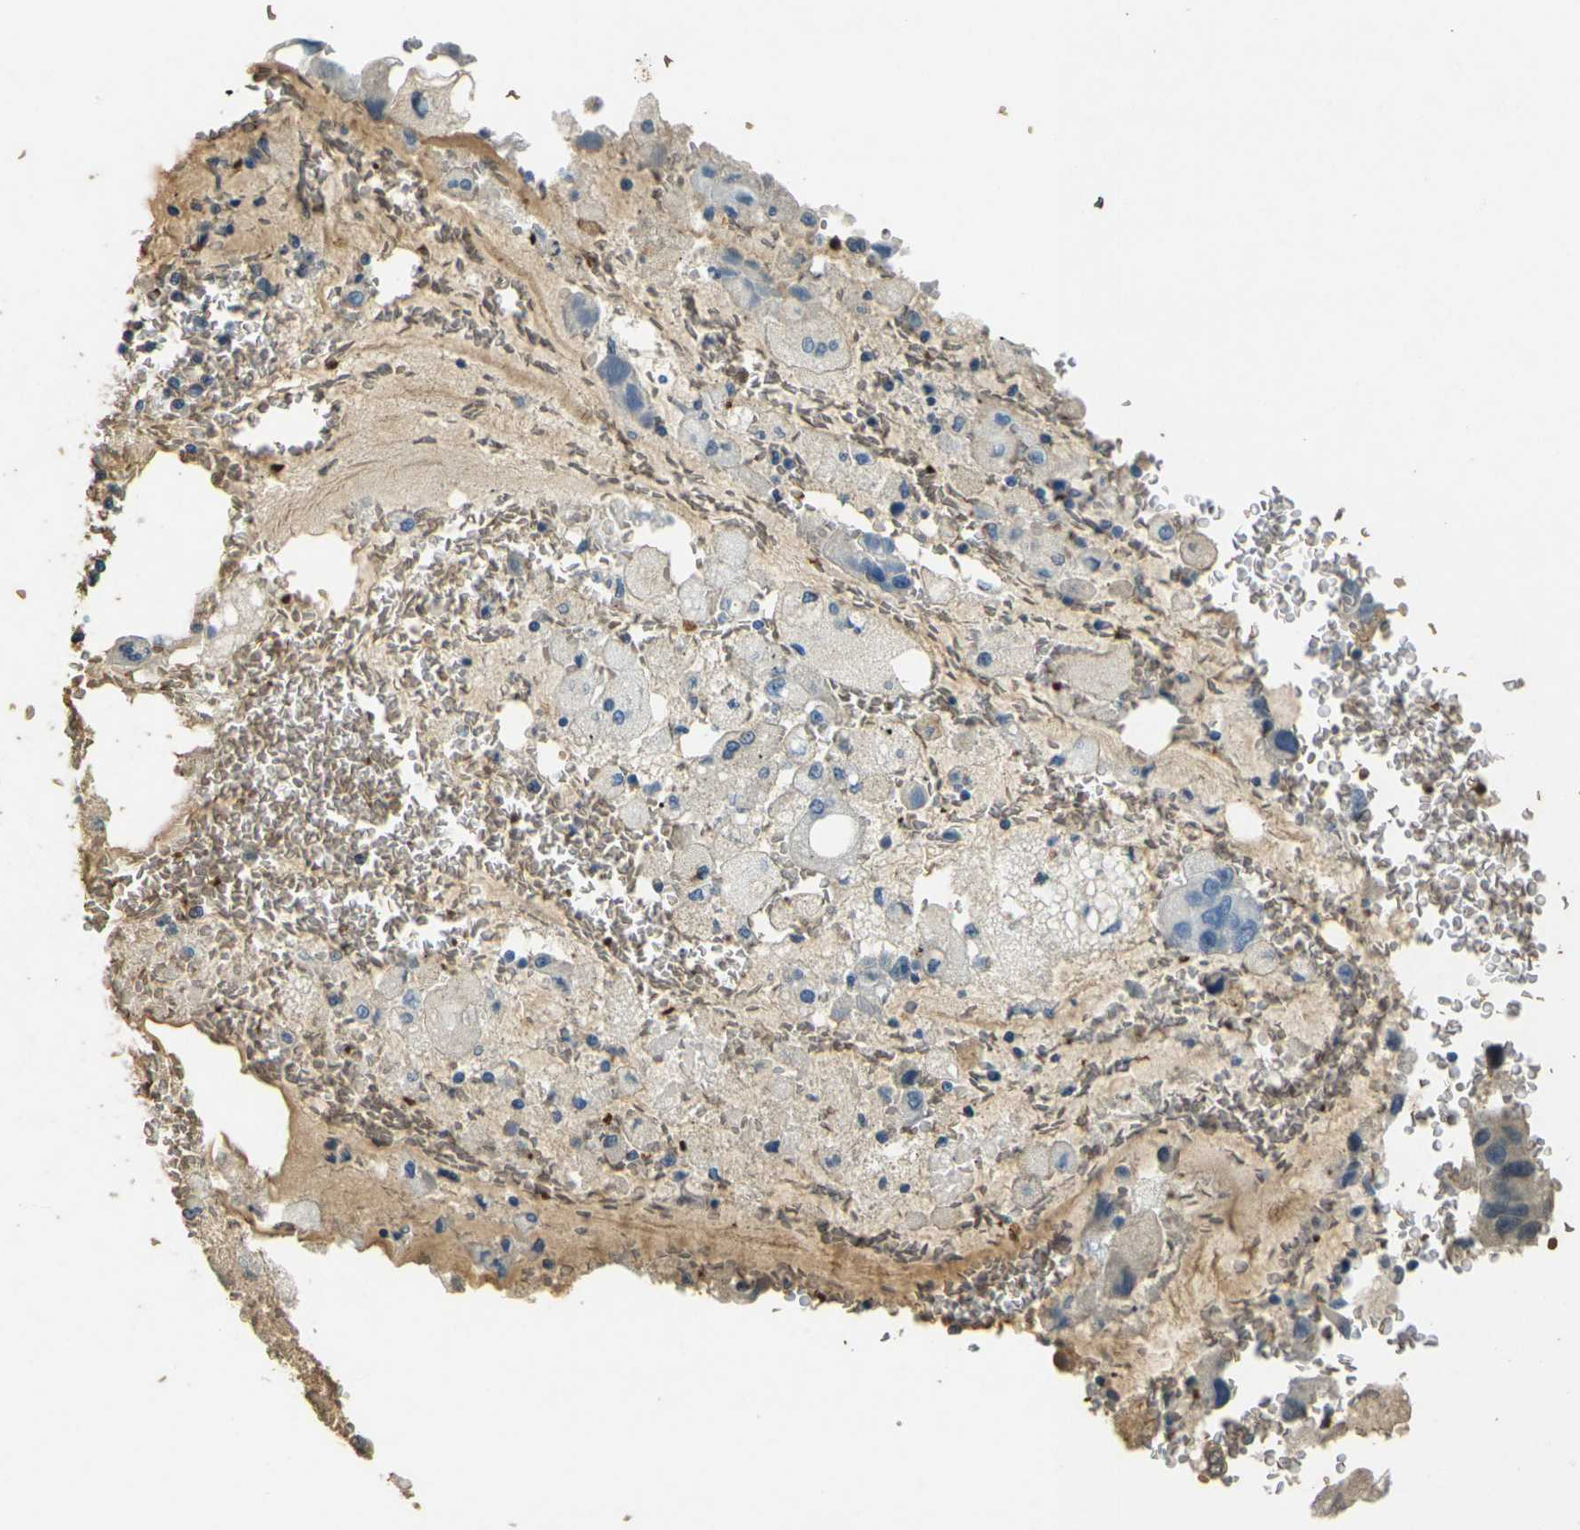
{"staining": {"intensity": "weak", "quantity": "<25%", "location": "cytoplasmic/membranous"}, "tissue": "bronchus", "cell_type": "Respiratory epithelial cells", "image_type": "normal", "snomed": [{"axis": "morphology", "description": "Normal tissue, NOS"}, {"axis": "morphology", "description": "Adenocarcinoma, NOS"}, {"axis": "morphology", "description": "Adenocarcinoma, metastatic, NOS"}, {"axis": "topography", "description": "Lymph node"}, {"axis": "topography", "description": "Bronchus"}, {"axis": "topography", "description": "Lung"}], "caption": "The histopathology image displays no staining of respiratory epithelial cells in benign bronchus. (DAB (3,3'-diaminobenzidine) IHC visualized using brightfield microscopy, high magnification).", "gene": "HBB", "patient": {"sex": "female", "age": 54}}